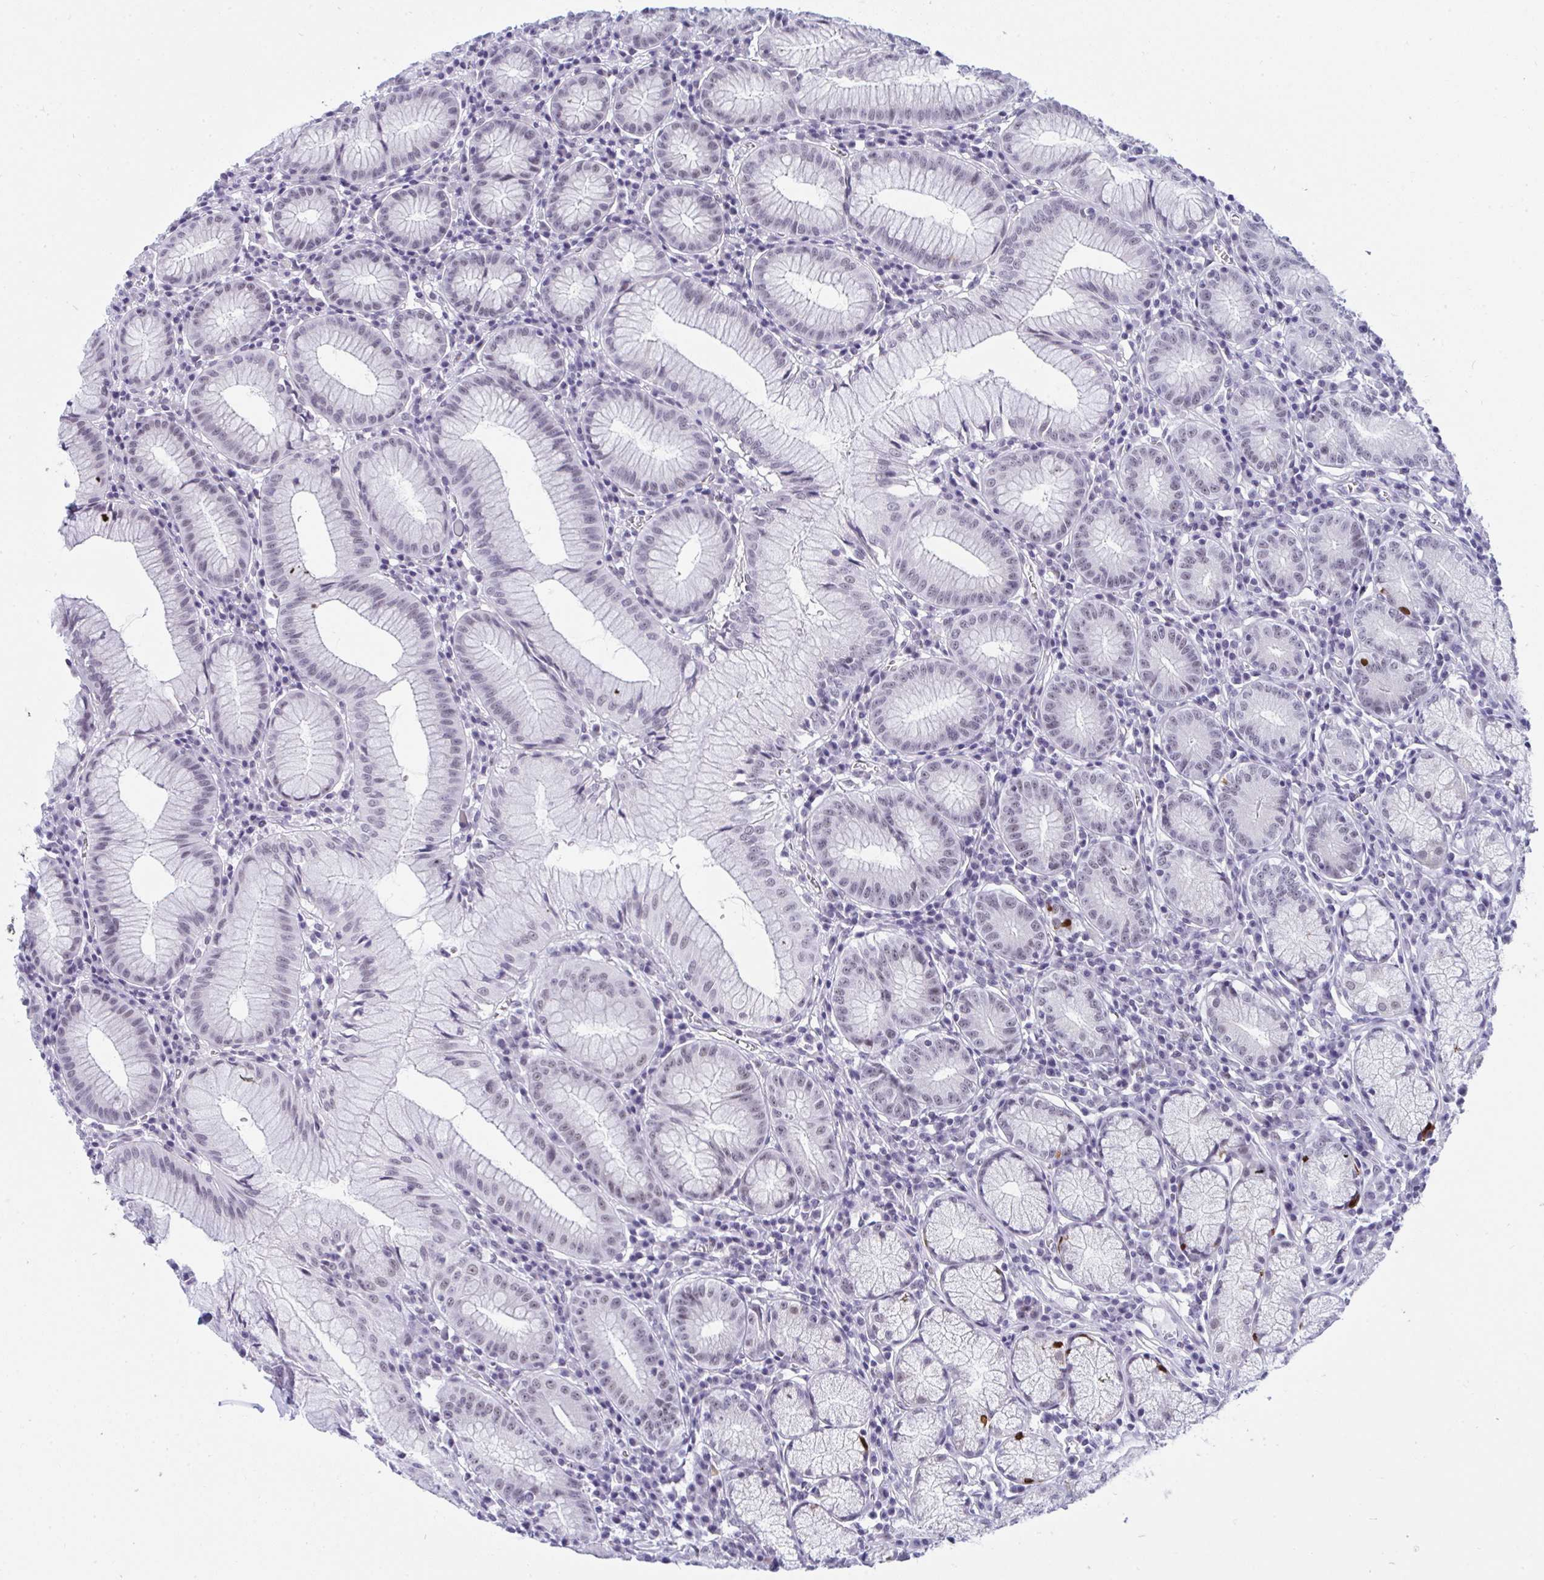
{"staining": {"intensity": "strong", "quantity": "<25%", "location": "cytoplasmic/membranous"}, "tissue": "stomach", "cell_type": "Glandular cells", "image_type": "normal", "snomed": [{"axis": "morphology", "description": "Normal tissue, NOS"}, {"axis": "topography", "description": "Stomach"}], "caption": "Immunohistochemical staining of normal human stomach exhibits medium levels of strong cytoplasmic/membranous expression in about <25% of glandular cells.", "gene": "CDK13", "patient": {"sex": "male", "age": 55}}